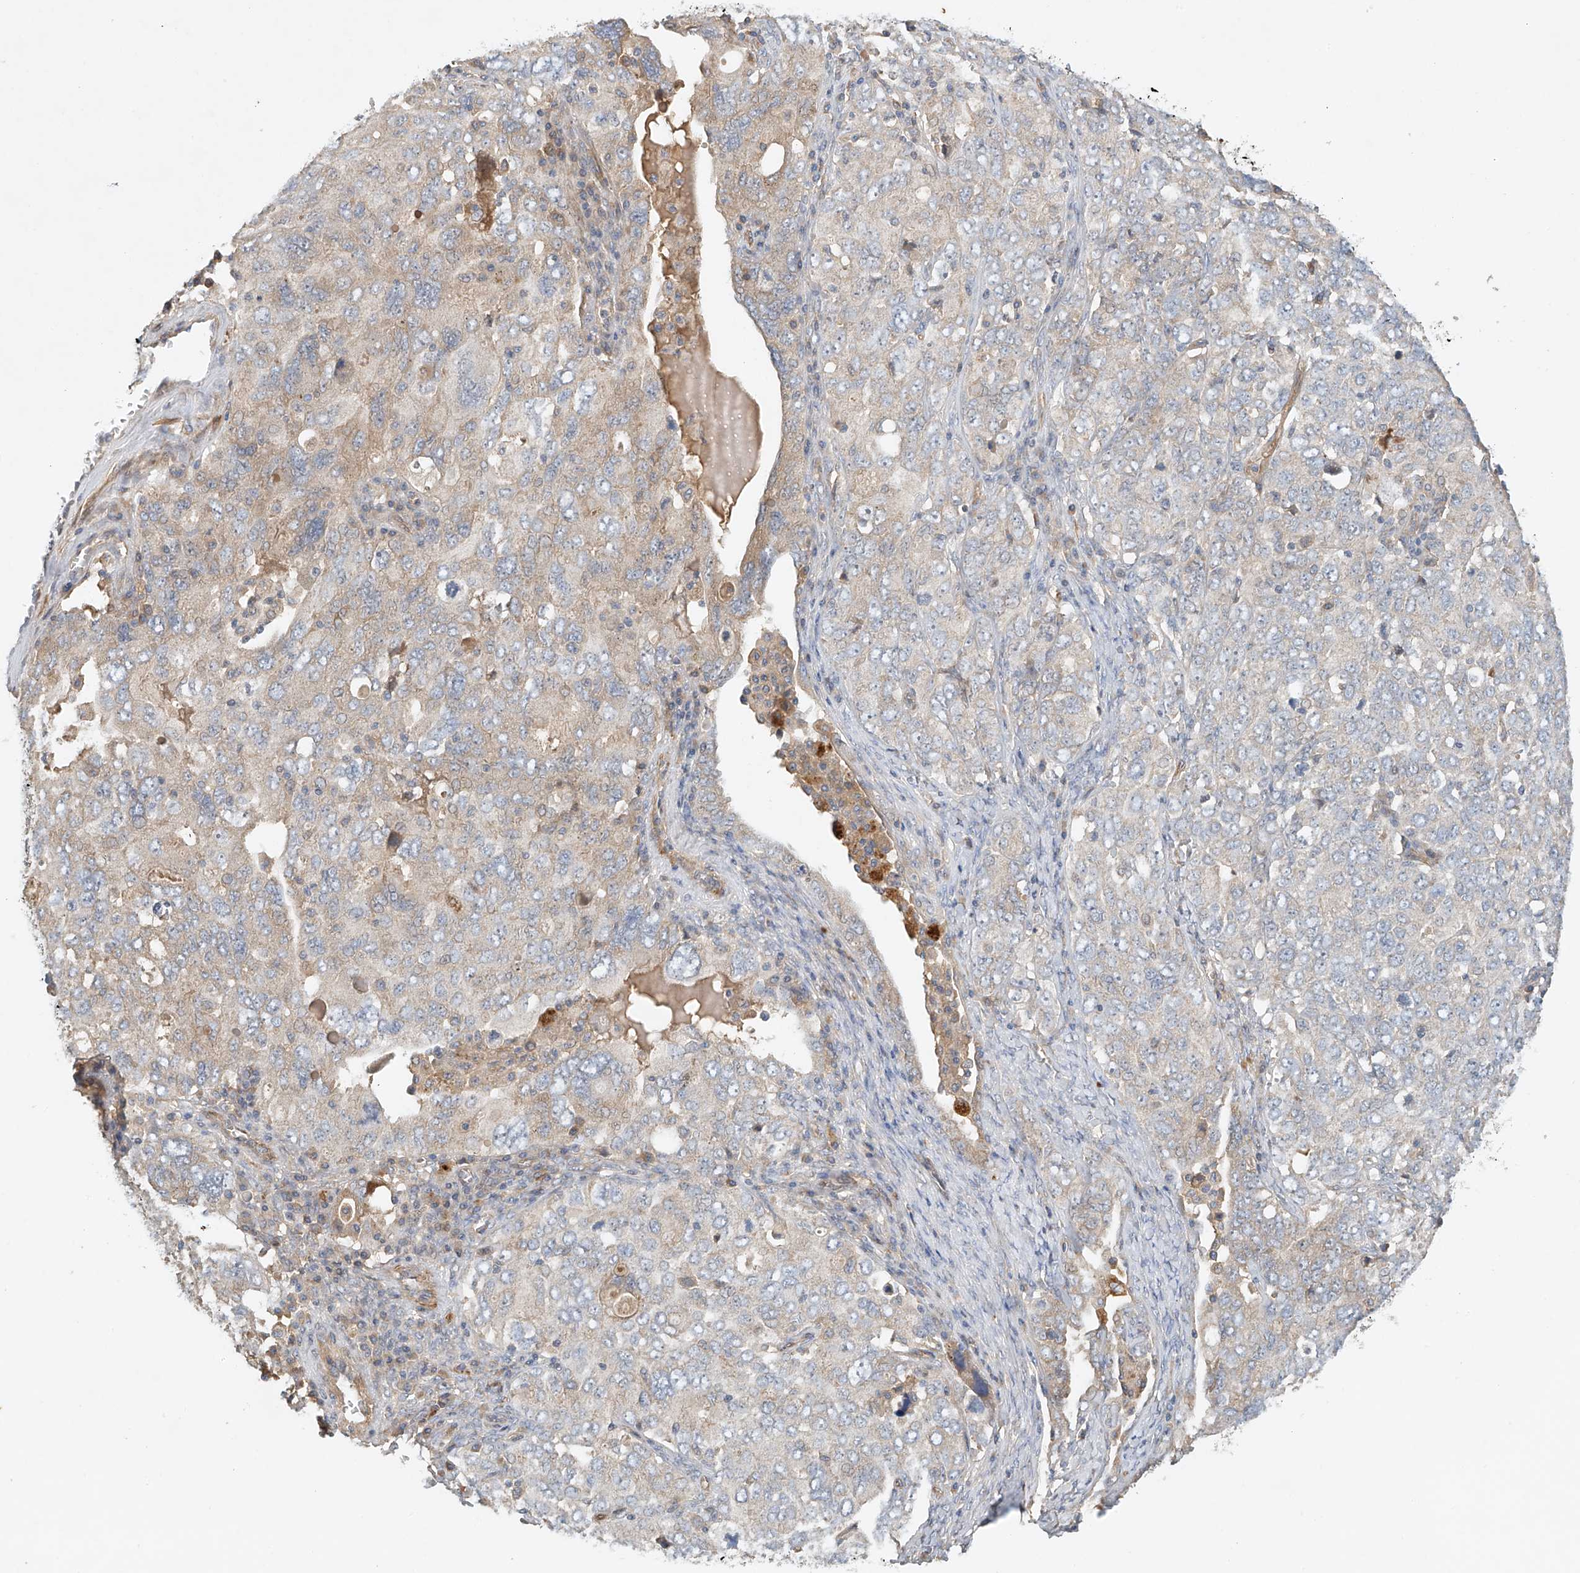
{"staining": {"intensity": "weak", "quantity": "25%-75%", "location": "cytoplasmic/membranous"}, "tissue": "ovarian cancer", "cell_type": "Tumor cells", "image_type": "cancer", "snomed": [{"axis": "morphology", "description": "Carcinoma, endometroid"}, {"axis": "topography", "description": "Ovary"}], "caption": "The immunohistochemical stain shows weak cytoplasmic/membranous staining in tumor cells of ovarian cancer (endometroid carcinoma) tissue.", "gene": "LYRM9", "patient": {"sex": "female", "age": 62}}